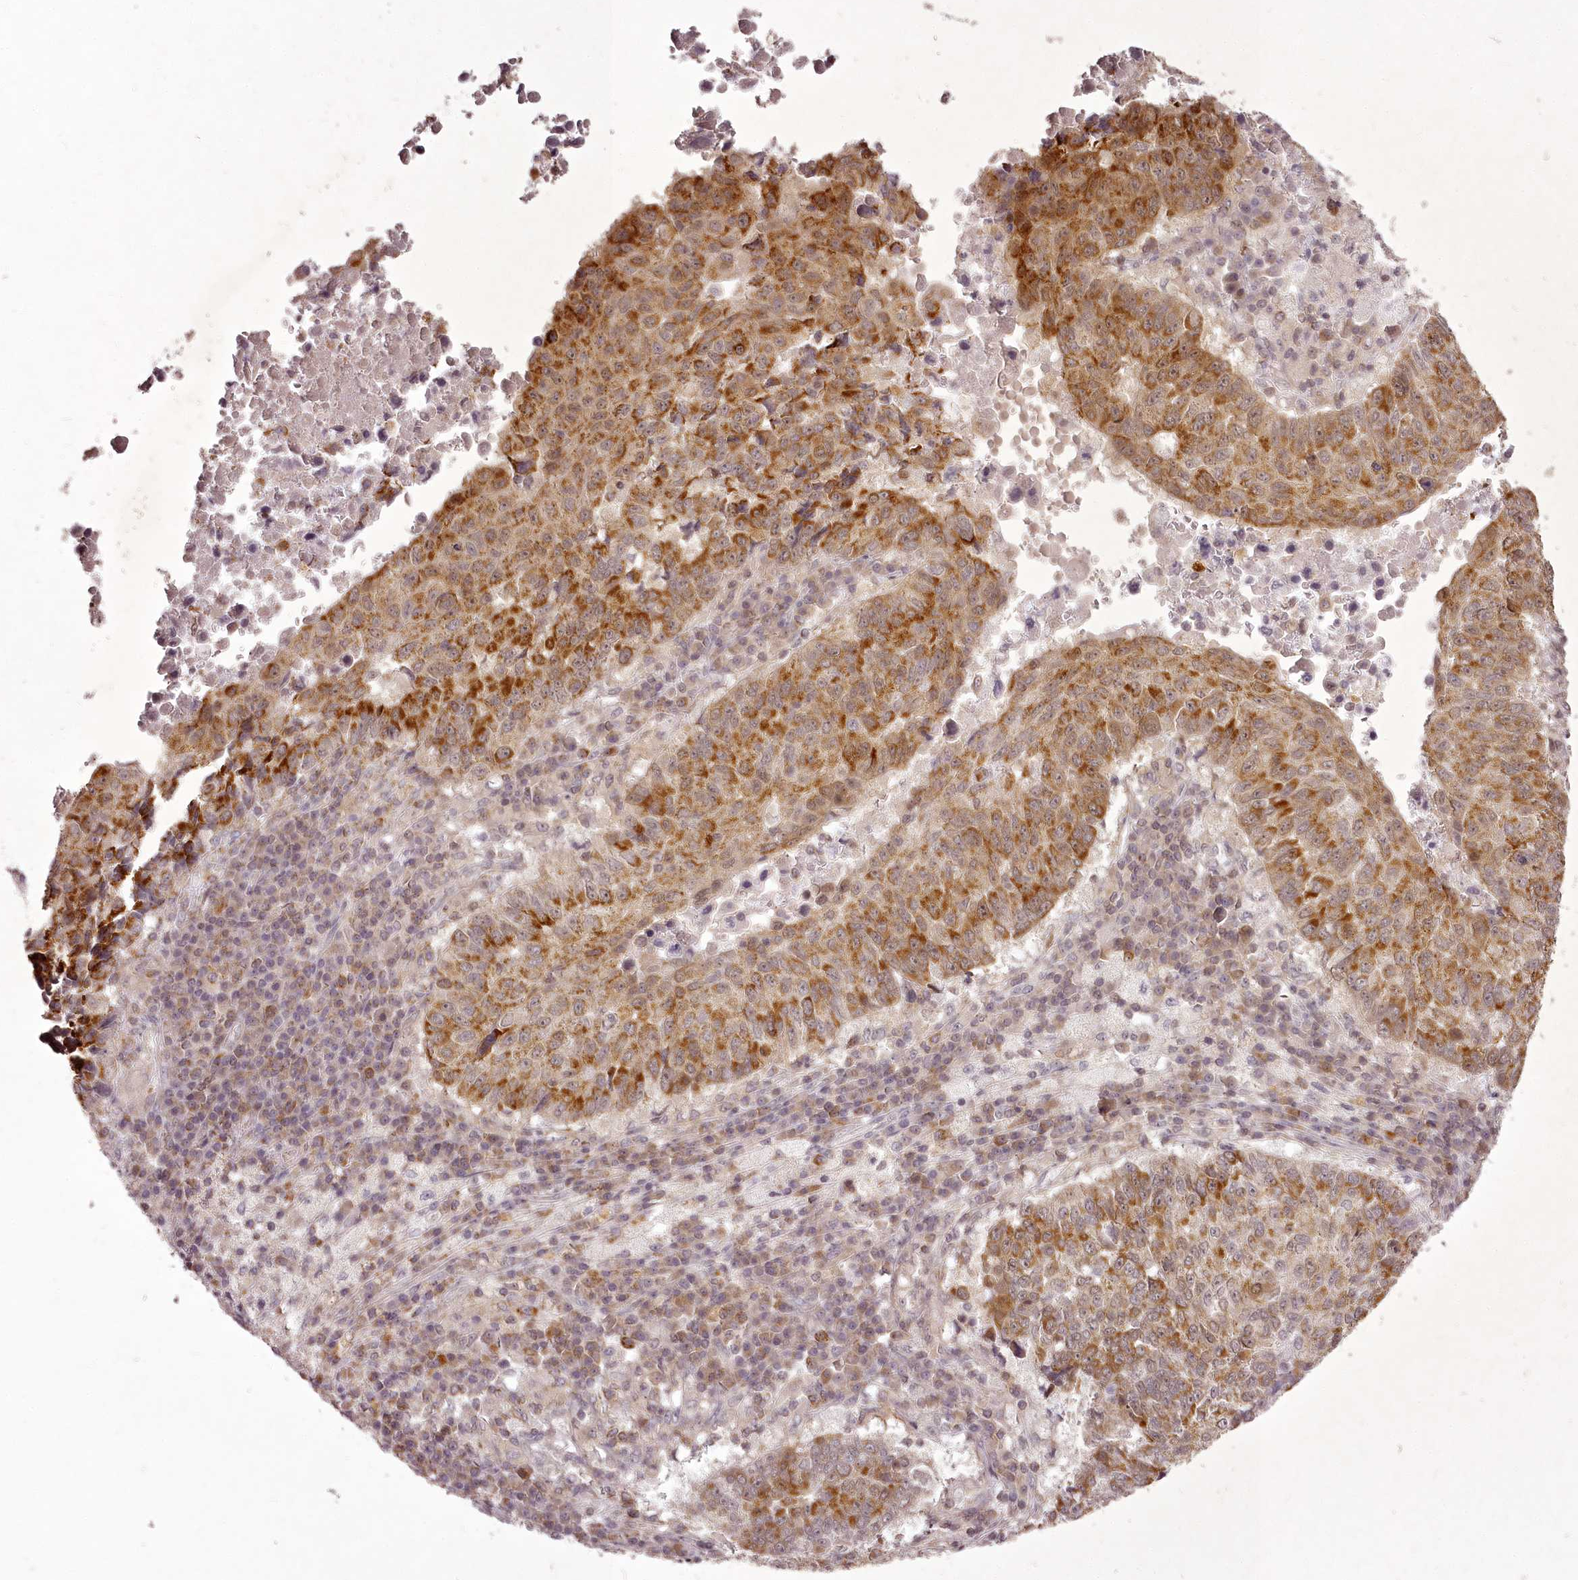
{"staining": {"intensity": "strong", "quantity": ">75%", "location": "cytoplasmic/membranous"}, "tissue": "lung cancer", "cell_type": "Tumor cells", "image_type": "cancer", "snomed": [{"axis": "morphology", "description": "Squamous cell carcinoma, NOS"}, {"axis": "topography", "description": "Lung"}], "caption": "A brown stain shows strong cytoplasmic/membranous expression of a protein in lung squamous cell carcinoma tumor cells. Using DAB (brown) and hematoxylin (blue) stains, captured at high magnification using brightfield microscopy.", "gene": "CHCHD2", "patient": {"sex": "male", "age": 73}}